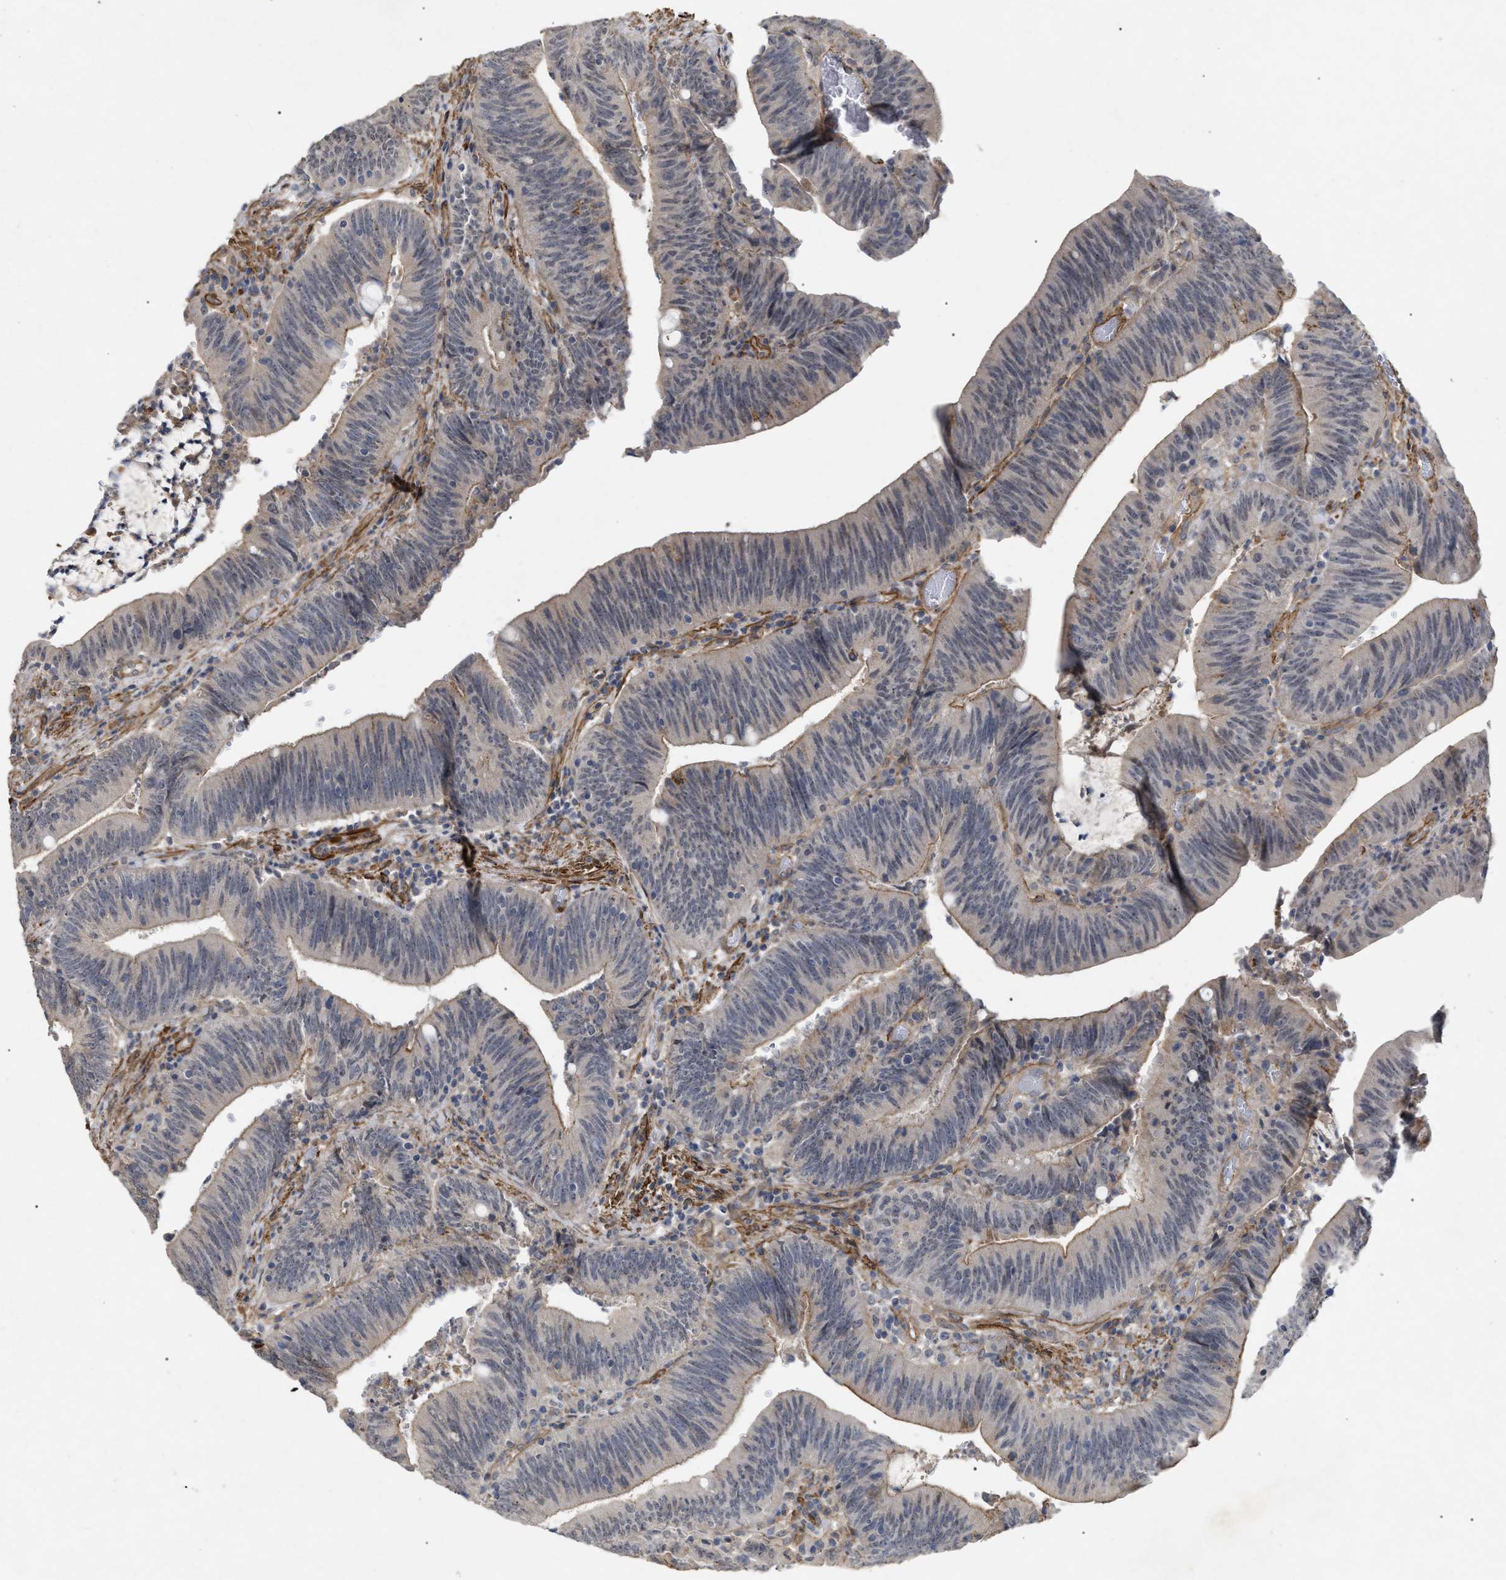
{"staining": {"intensity": "strong", "quantity": "<25%", "location": "cytoplasmic/membranous"}, "tissue": "colorectal cancer", "cell_type": "Tumor cells", "image_type": "cancer", "snomed": [{"axis": "morphology", "description": "Normal tissue, NOS"}, {"axis": "morphology", "description": "Adenocarcinoma, NOS"}, {"axis": "topography", "description": "Rectum"}], "caption": "IHC of adenocarcinoma (colorectal) reveals medium levels of strong cytoplasmic/membranous staining in approximately <25% of tumor cells.", "gene": "ST6GALNAC6", "patient": {"sex": "female", "age": 66}}